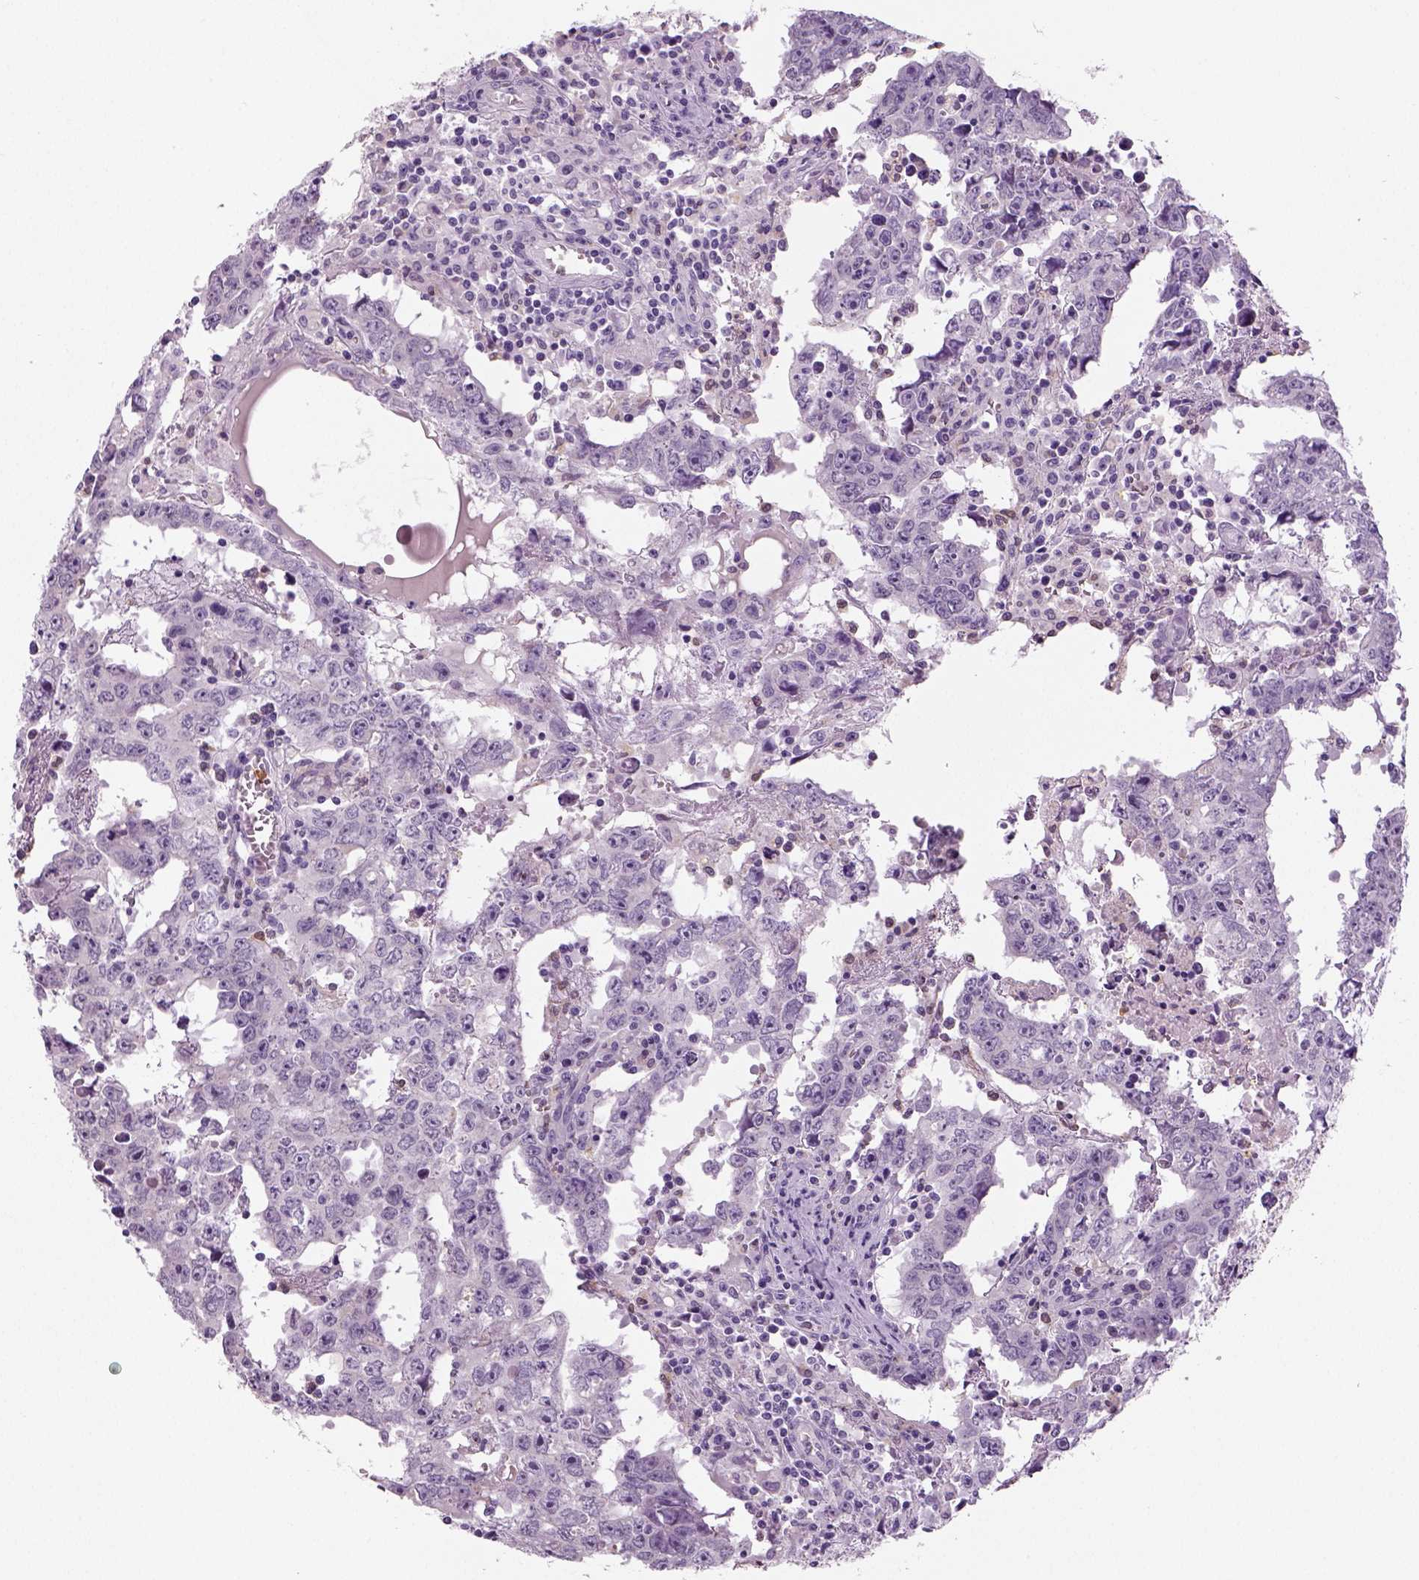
{"staining": {"intensity": "negative", "quantity": "none", "location": "none"}, "tissue": "testis cancer", "cell_type": "Tumor cells", "image_type": "cancer", "snomed": [{"axis": "morphology", "description": "Carcinoma, Embryonal, NOS"}, {"axis": "topography", "description": "Testis"}], "caption": "IHC of testis cancer (embryonal carcinoma) reveals no positivity in tumor cells.", "gene": "NECAB2", "patient": {"sex": "male", "age": 22}}